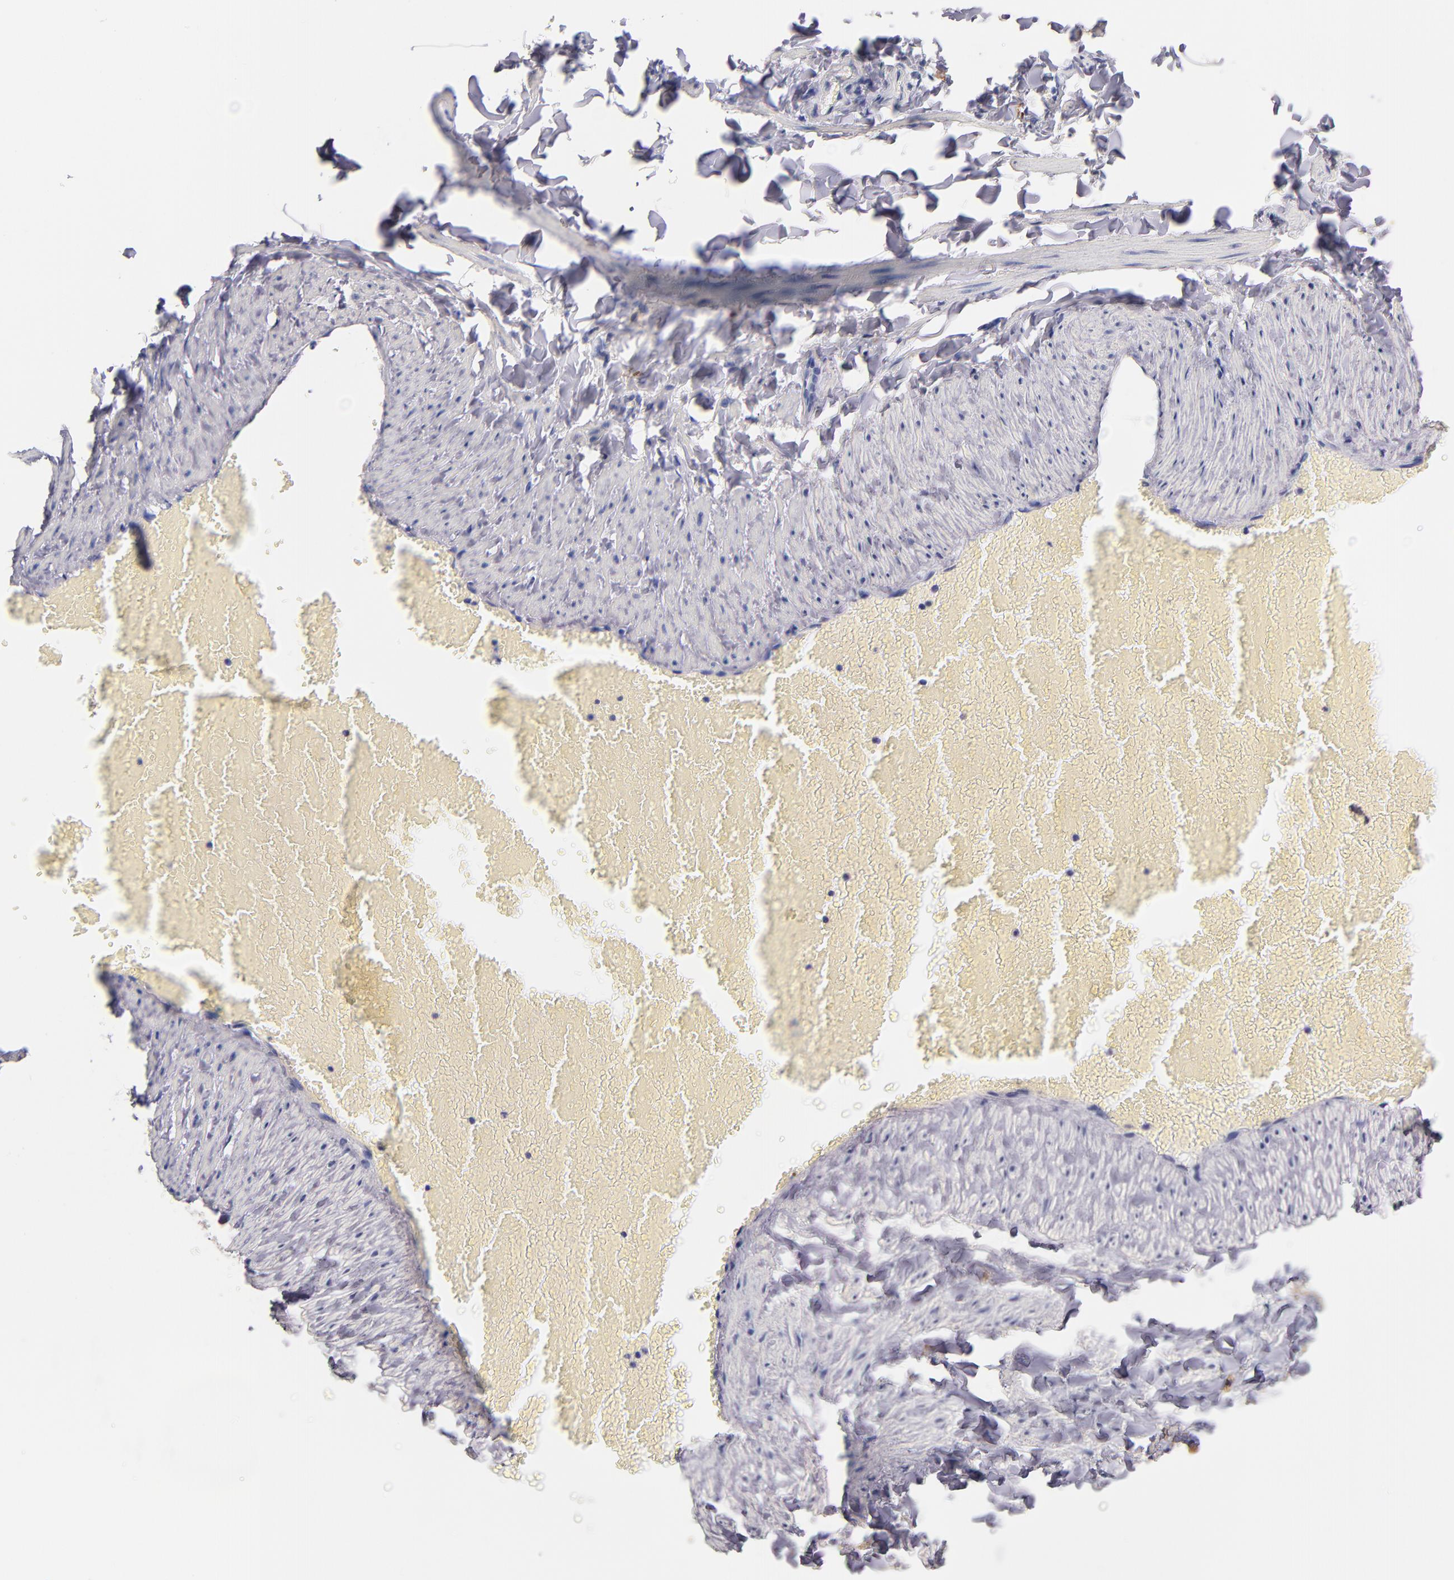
{"staining": {"intensity": "negative", "quantity": "none", "location": "none"}, "tissue": "adipose tissue", "cell_type": "Adipocytes", "image_type": "normal", "snomed": [{"axis": "morphology", "description": "Normal tissue, NOS"}, {"axis": "topography", "description": "Vascular tissue"}], "caption": "A photomicrograph of human adipose tissue is negative for staining in adipocytes.", "gene": "KIT", "patient": {"sex": "male", "age": 41}}